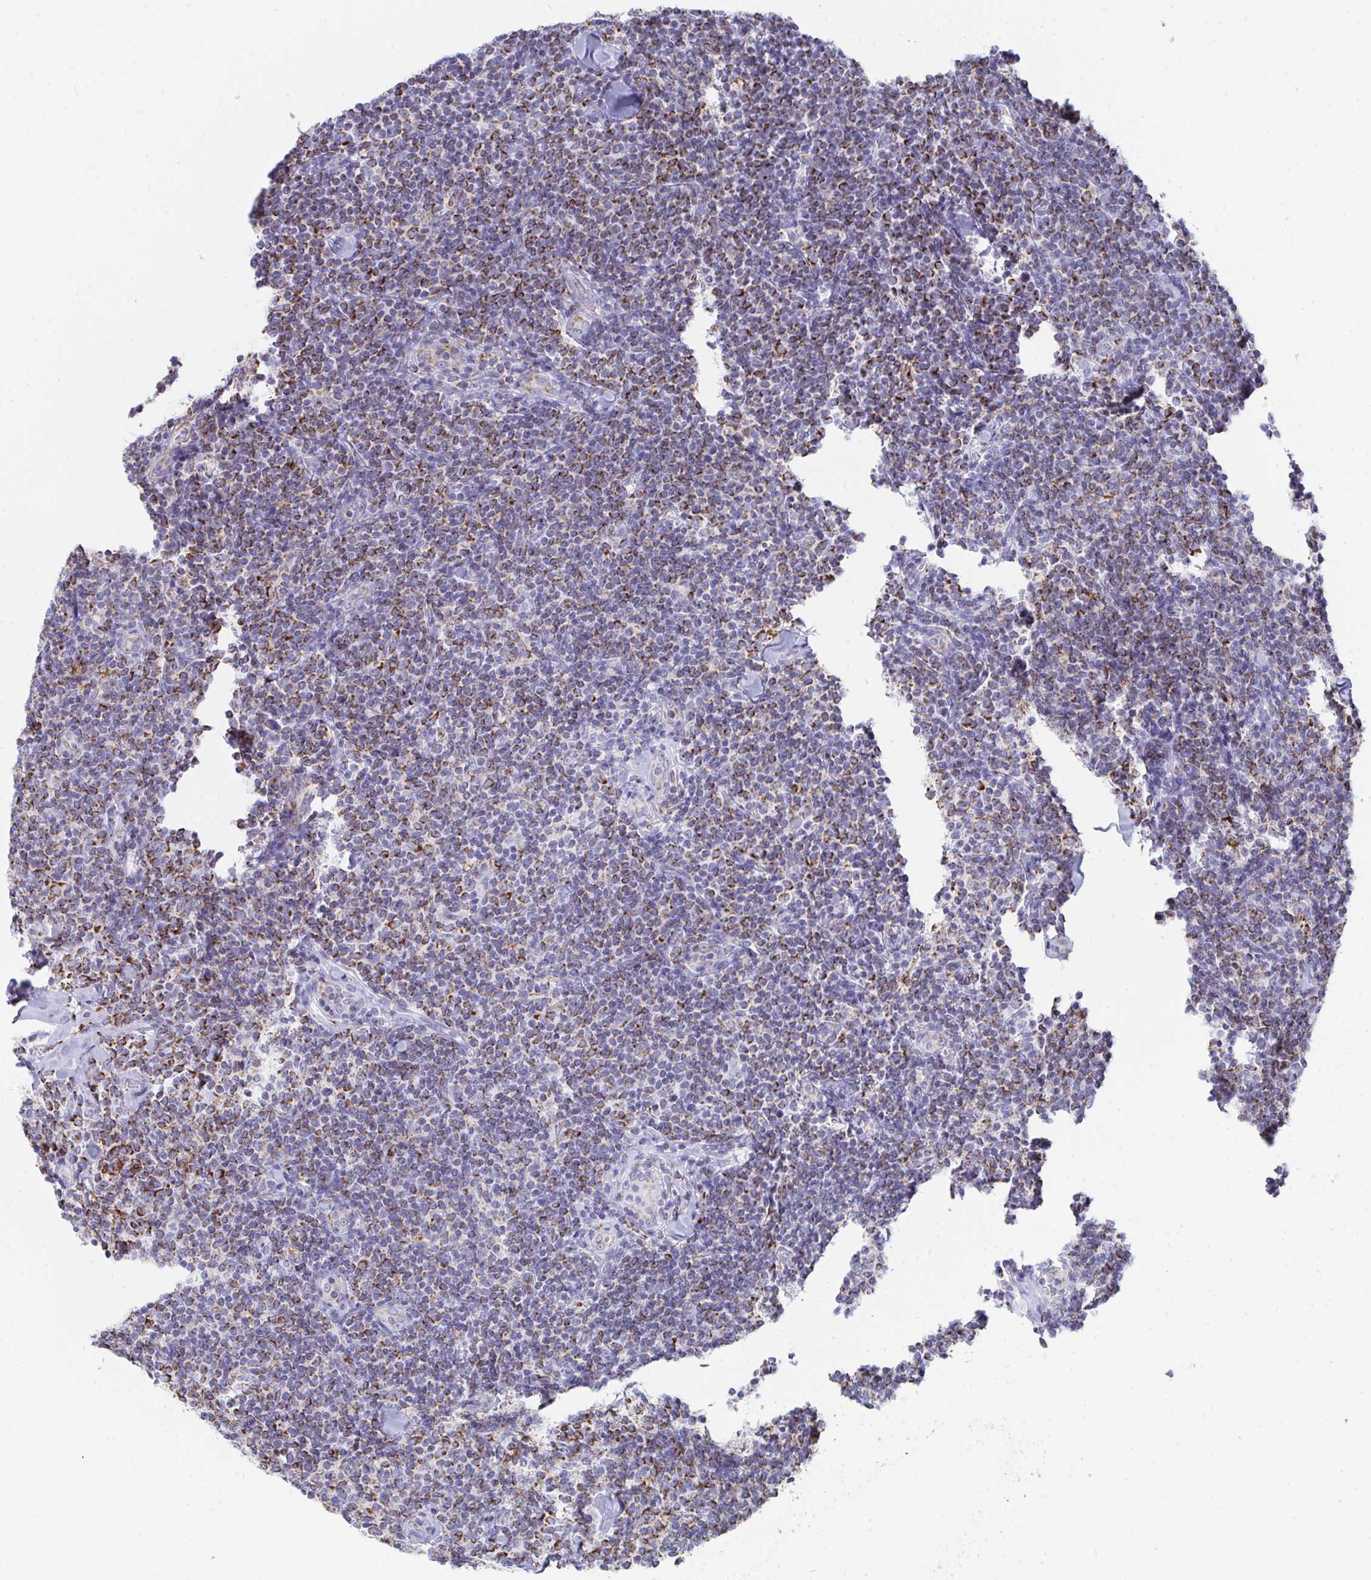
{"staining": {"intensity": "strong", "quantity": ">75%", "location": "cytoplasmic/membranous"}, "tissue": "lymphoma", "cell_type": "Tumor cells", "image_type": "cancer", "snomed": [{"axis": "morphology", "description": "Malignant lymphoma, non-Hodgkin's type, Low grade"}, {"axis": "topography", "description": "Lymph node"}], "caption": "IHC (DAB) staining of human lymphoma reveals strong cytoplasmic/membranous protein expression in about >75% of tumor cells.", "gene": "AIFM1", "patient": {"sex": "female", "age": 56}}